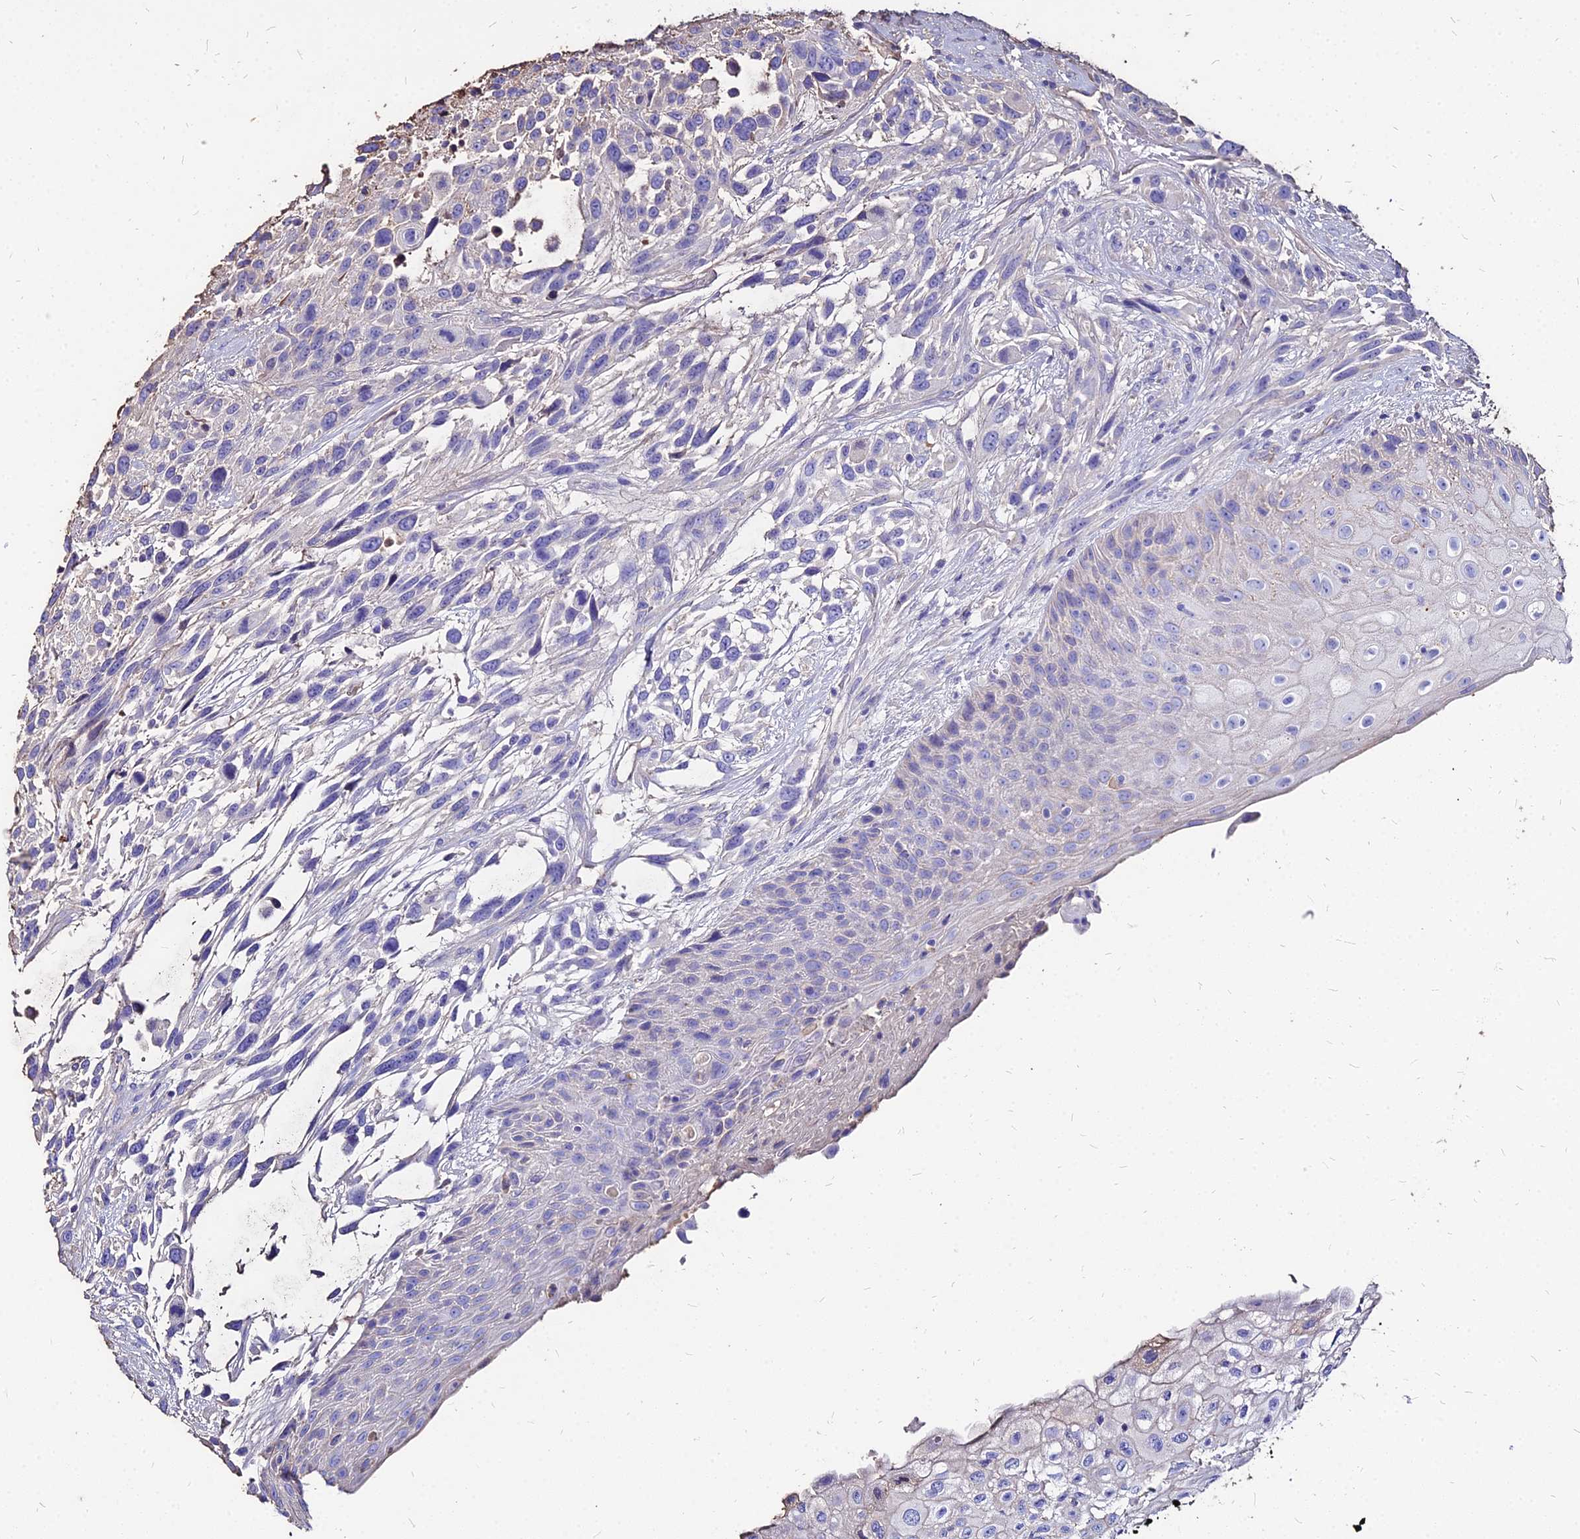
{"staining": {"intensity": "negative", "quantity": "none", "location": "none"}, "tissue": "urothelial cancer", "cell_type": "Tumor cells", "image_type": "cancer", "snomed": [{"axis": "morphology", "description": "Urothelial carcinoma, High grade"}, {"axis": "topography", "description": "Urinary bladder"}], "caption": "Urothelial cancer stained for a protein using IHC reveals no expression tumor cells.", "gene": "NME5", "patient": {"sex": "female", "age": 70}}